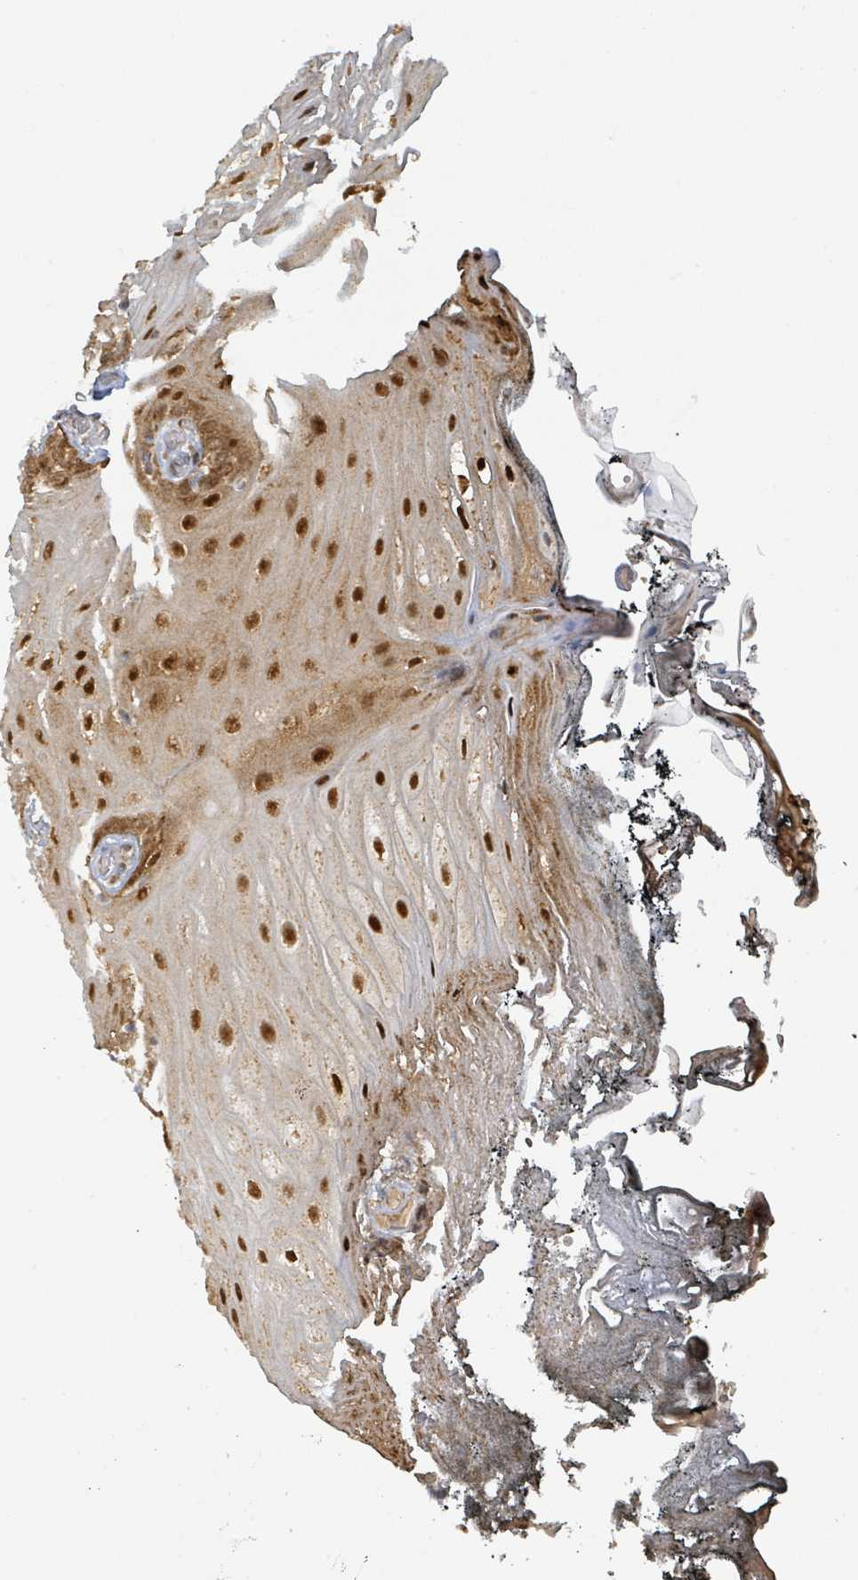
{"staining": {"intensity": "strong", "quantity": ">75%", "location": "cytoplasmic/membranous,nuclear"}, "tissue": "oral mucosa", "cell_type": "Squamous epithelial cells", "image_type": "normal", "snomed": [{"axis": "morphology", "description": "Normal tissue, NOS"}, {"axis": "morphology", "description": "Squamous cell carcinoma, NOS"}, {"axis": "topography", "description": "Oral tissue"}, {"axis": "topography", "description": "Head-Neck"}], "caption": "This photomicrograph reveals immunohistochemistry staining of unremarkable oral mucosa, with high strong cytoplasmic/membranous,nuclear positivity in approximately >75% of squamous epithelial cells.", "gene": "PSMB7", "patient": {"sex": "female", "age": 81}}